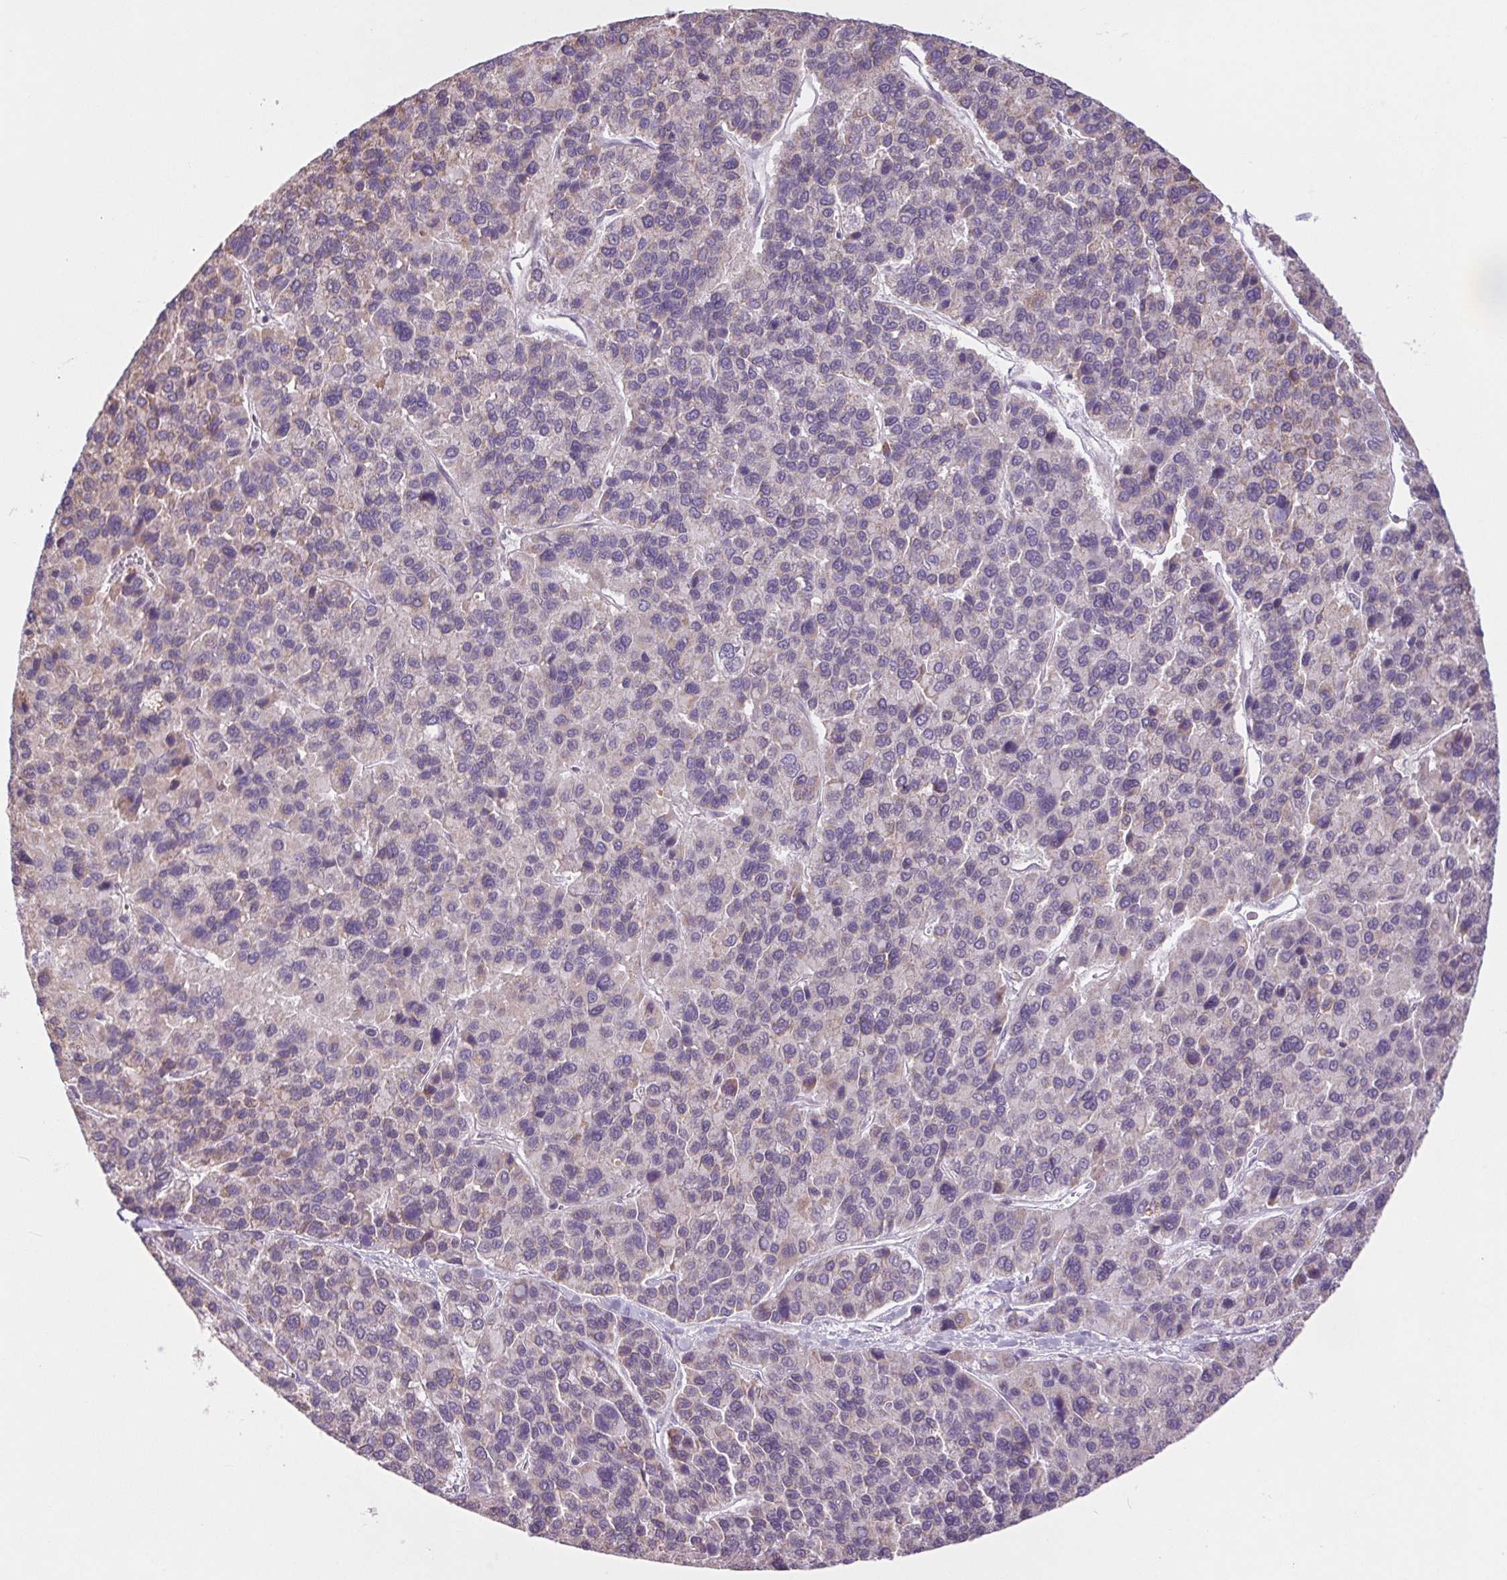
{"staining": {"intensity": "negative", "quantity": "none", "location": "none"}, "tissue": "liver cancer", "cell_type": "Tumor cells", "image_type": "cancer", "snomed": [{"axis": "morphology", "description": "Carcinoma, Hepatocellular, NOS"}, {"axis": "topography", "description": "Liver"}], "caption": "Tumor cells show no significant positivity in liver hepatocellular carcinoma.", "gene": "MAP3K5", "patient": {"sex": "female", "age": 41}}